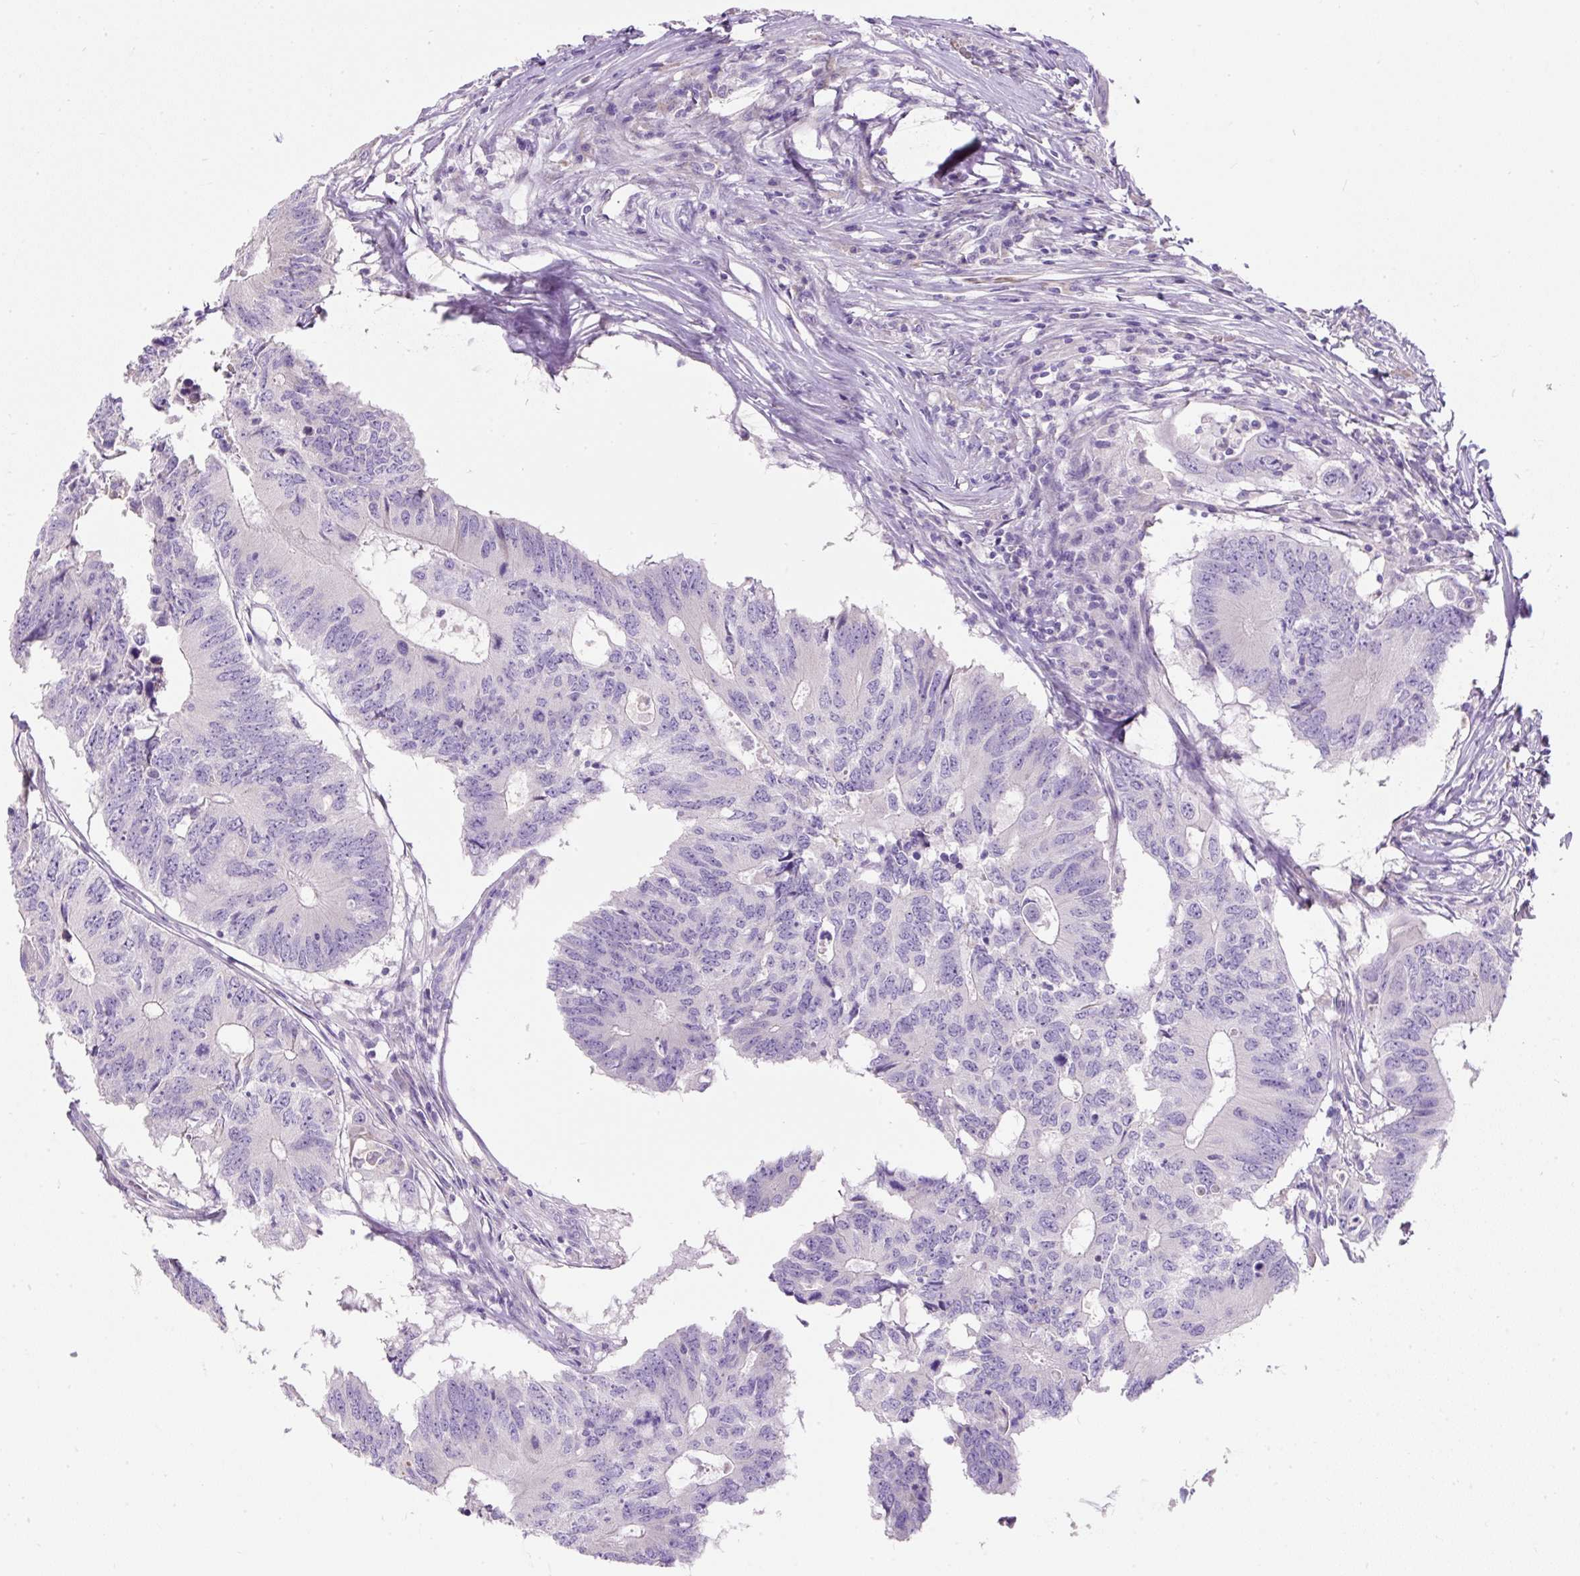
{"staining": {"intensity": "negative", "quantity": "none", "location": "none"}, "tissue": "colorectal cancer", "cell_type": "Tumor cells", "image_type": "cancer", "snomed": [{"axis": "morphology", "description": "Adenocarcinoma, NOS"}, {"axis": "topography", "description": "Colon"}], "caption": "Human adenocarcinoma (colorectal) stained for a protein using immunohistochemistry shows no positivity in tumor cells.", "gene": "SUSD5", "patient": {"sex": "male", "age": 71}}